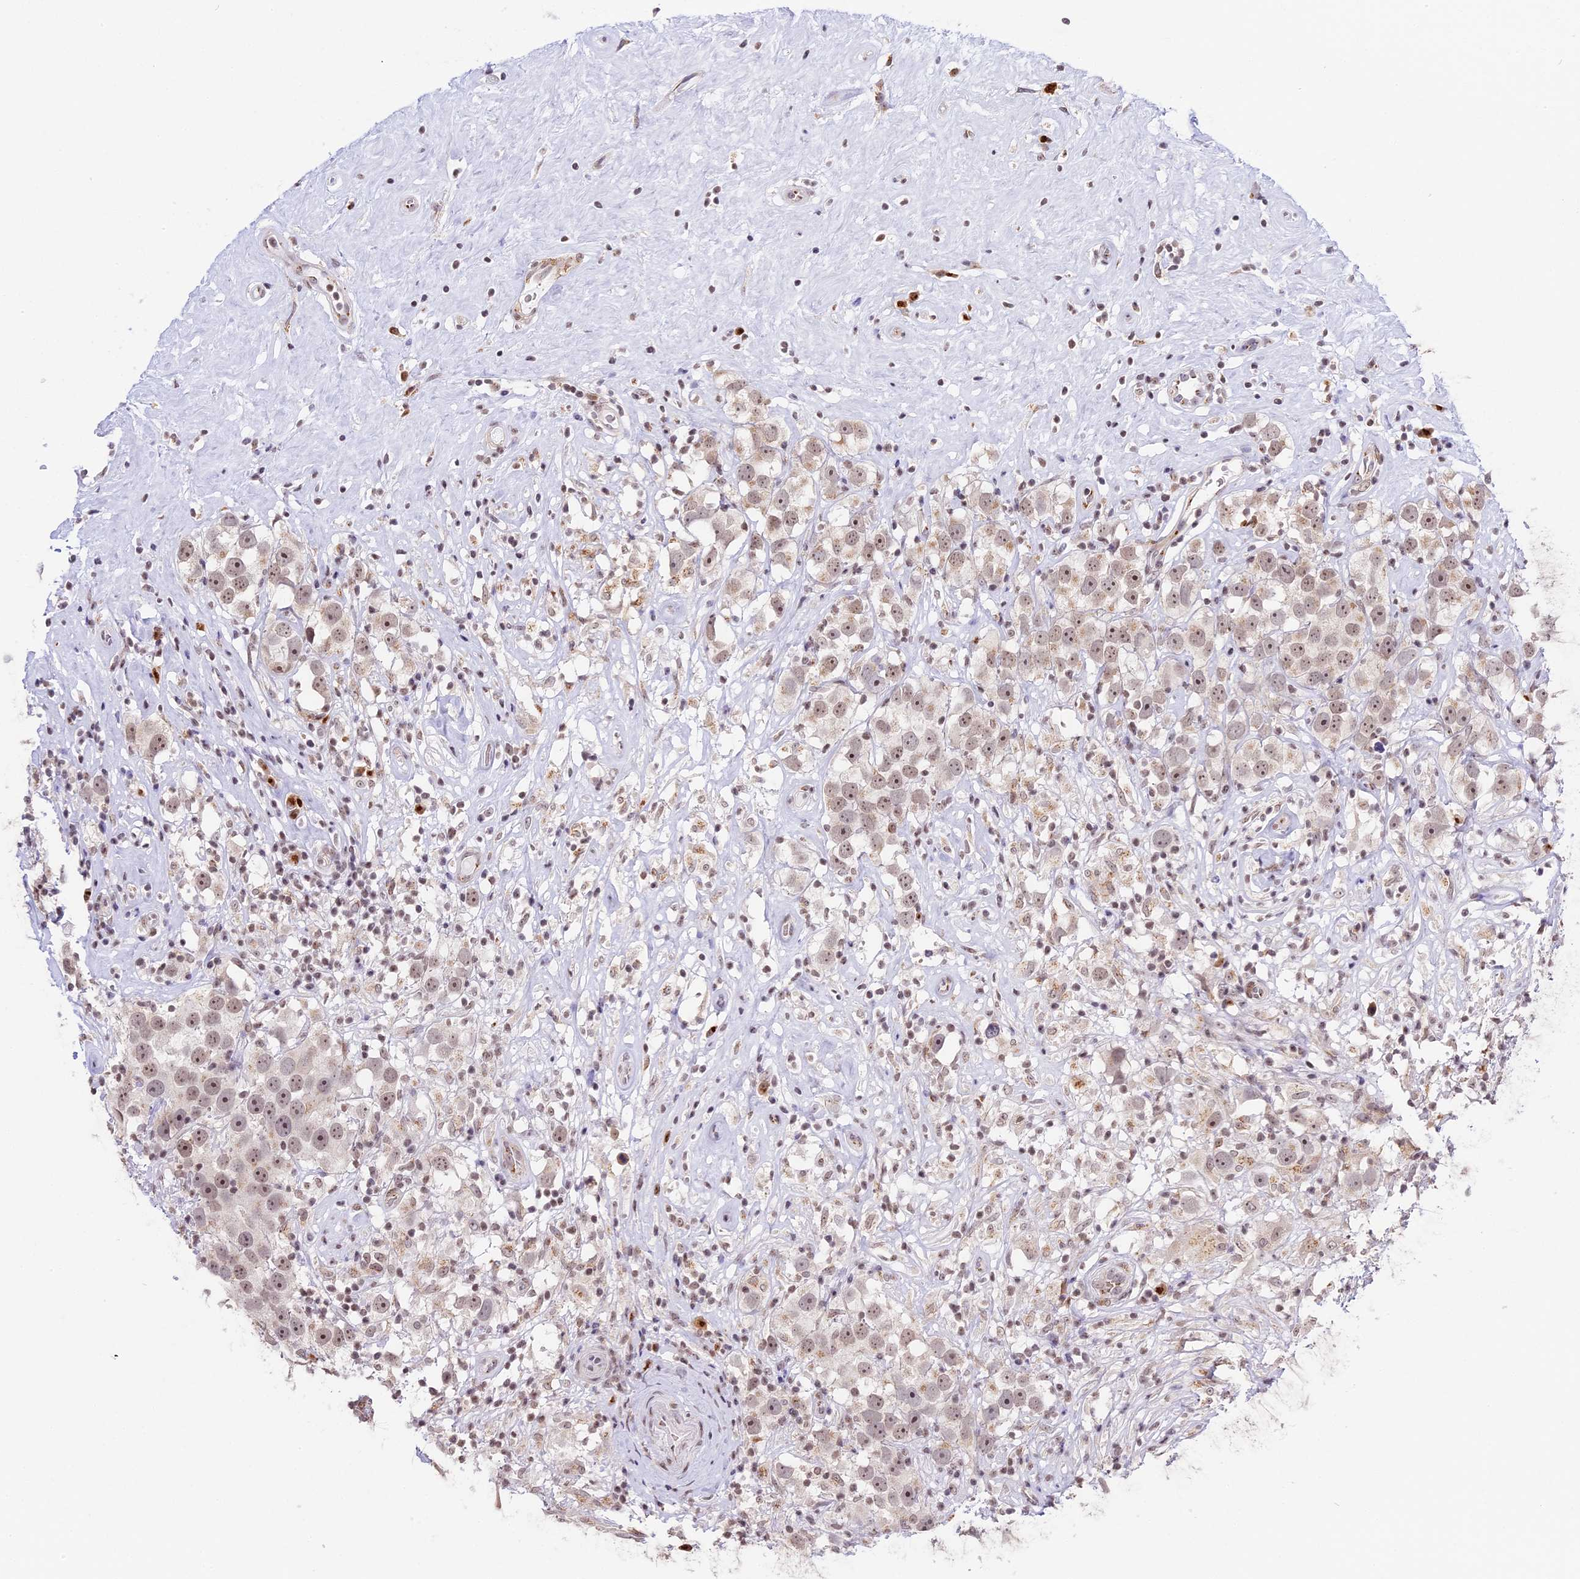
{"staining": {"intensity": "weak", "quantity": "25%-75%", "location": "nuclear"}, "tissue": "testis cancer", "cell_type": "Tumor cells", "image_type": "cancer", "snomed": [{"axis": "morphology", "description": "Seminoma, NOS"}, {"axis": "topography", "description": "Testis"}], "caption": "Protein expression analysis of testis seminoma reveals weak nuclear staining in approximately 25%-75% of tumor cells.", "gene": "HEATR5B", "patient": {"sex": "male", "age": 49}}